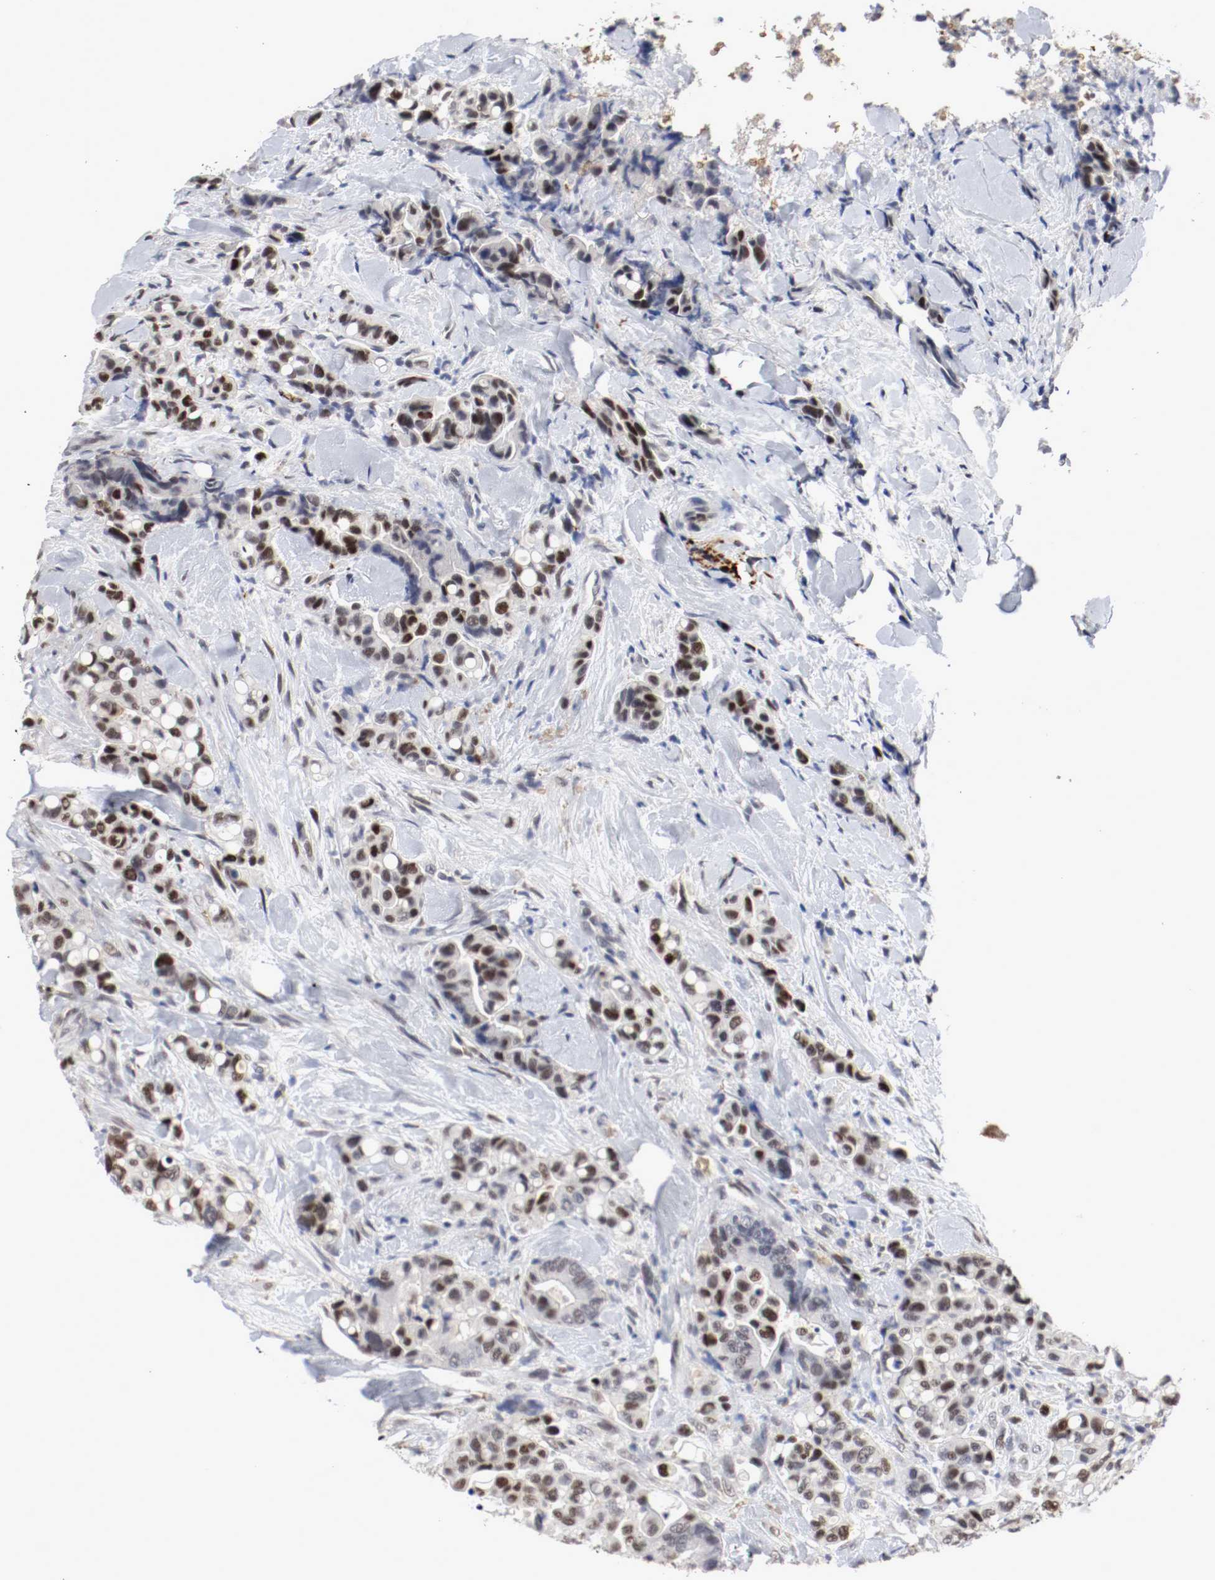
{"staining": {"intensity": "strong", "quantity": "<25%", "location": "nuclear"}, "tissue": "colorectal cancer", "cell_type": "Tumor cells", "image_type": "cancer", "snomed": [{"axis": "morphology", "description": "Normal tissue, NOS"}, {"axis": "morphology", "description": "Adenocarcinoma, NOS"}, {"axis": "topography", "description": "Colon"}], "caption": "Protein positivity by immunohistochemistry displays strong nuclear staining in about <25% of tumor cells in adenocarcinoma (colorectal).", "gene": "JUND", "patient": {"sex": "male", "age": 82}}